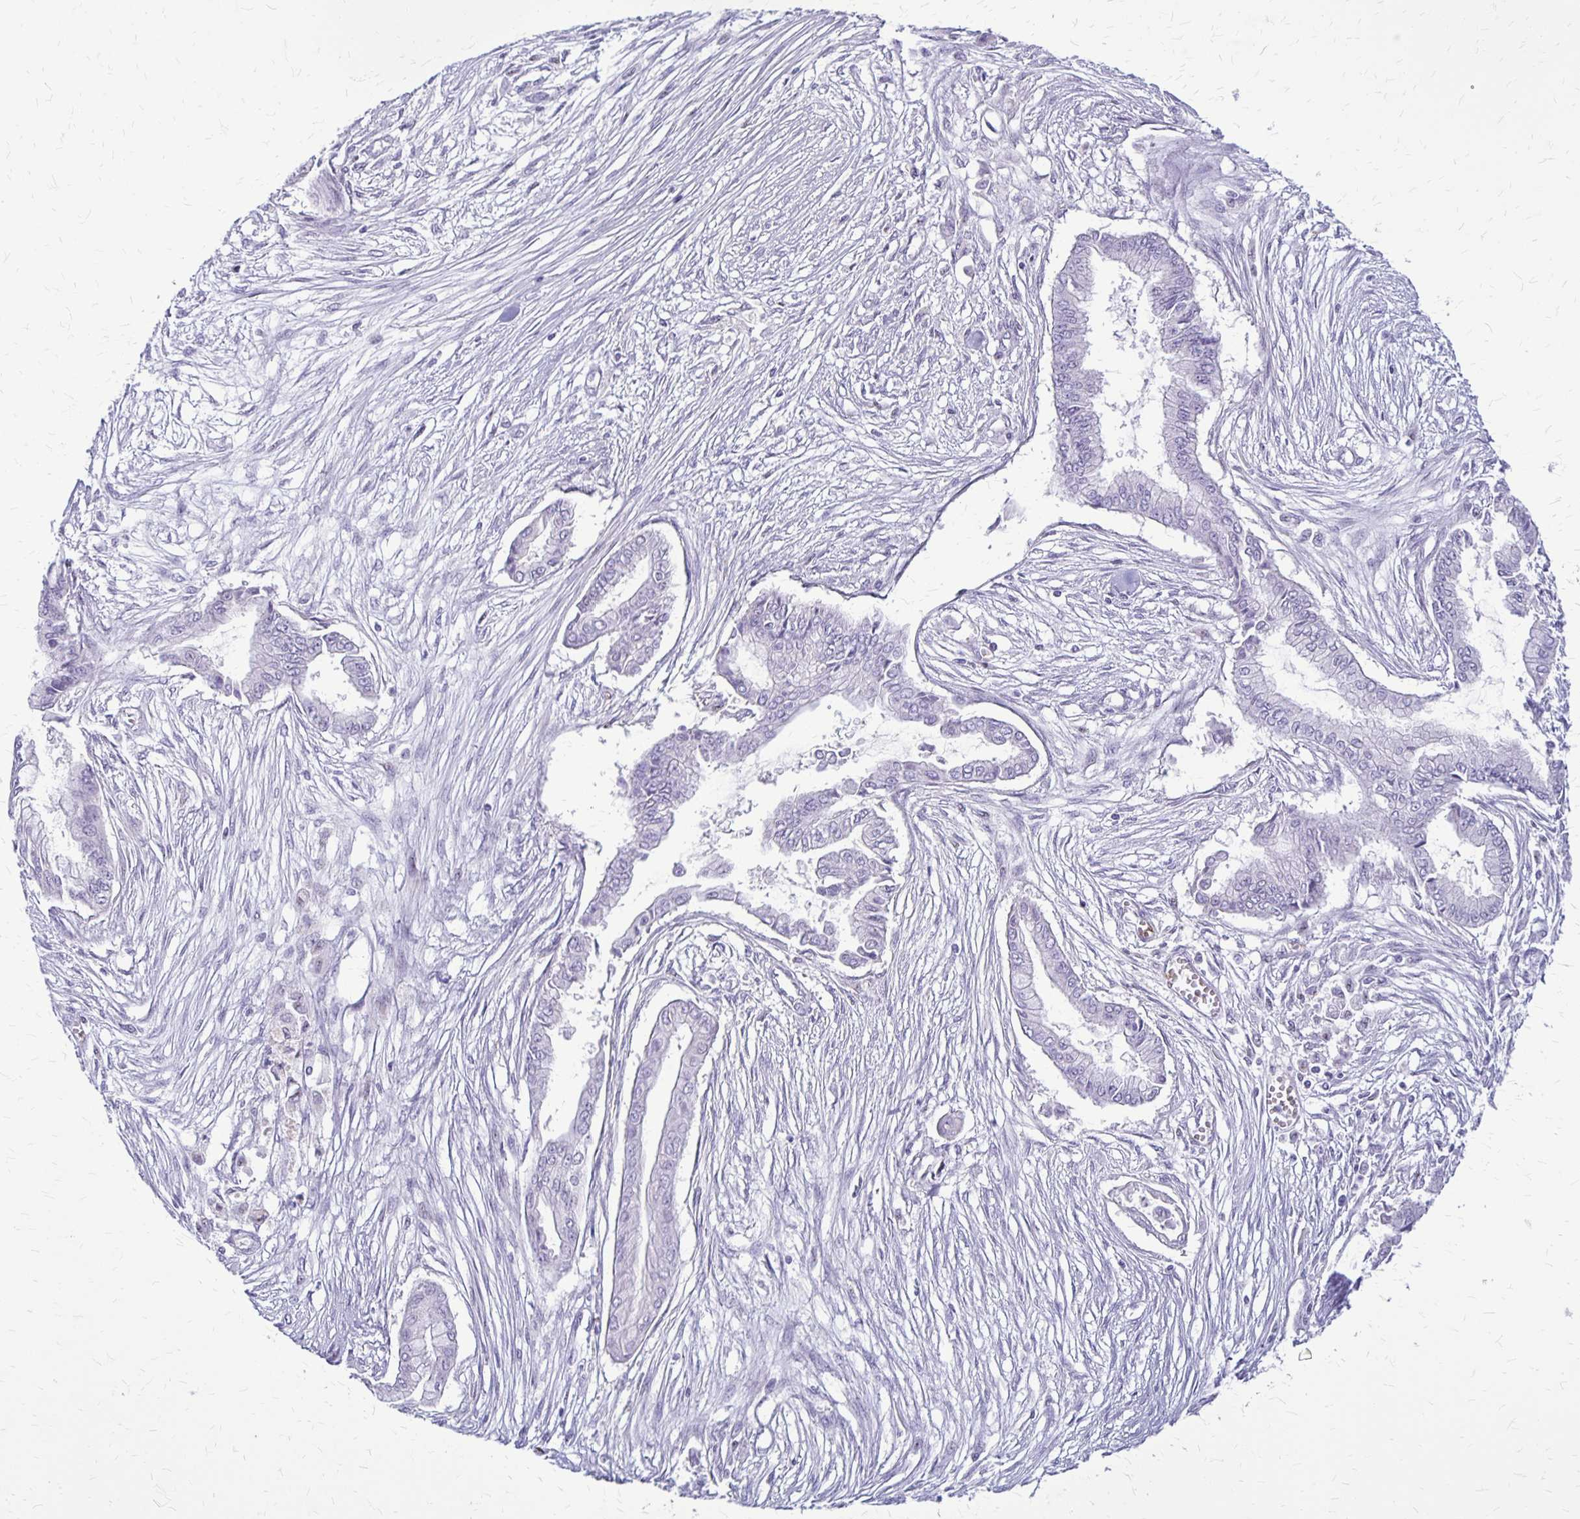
{"staining": {"intensity": "negative", "quantity": "none", "location": "none"}, "tissue": "pancreatic cancer", "cell_type": "Tumor cells", "image_type": "cancer", "snomed": [{"axis": "morphology", "description": "Adenocarcinoma, NOS"}, {"axis": "topography", "description": "Pancreas"}], "caption": "A high-resolution histopathology image shows immunohistochemistry staining of pancreatic cancer, which reveals no significant positivity in tumor cells.", "gene": "GP9", "patient": {"sex": "female", "age": 68}}